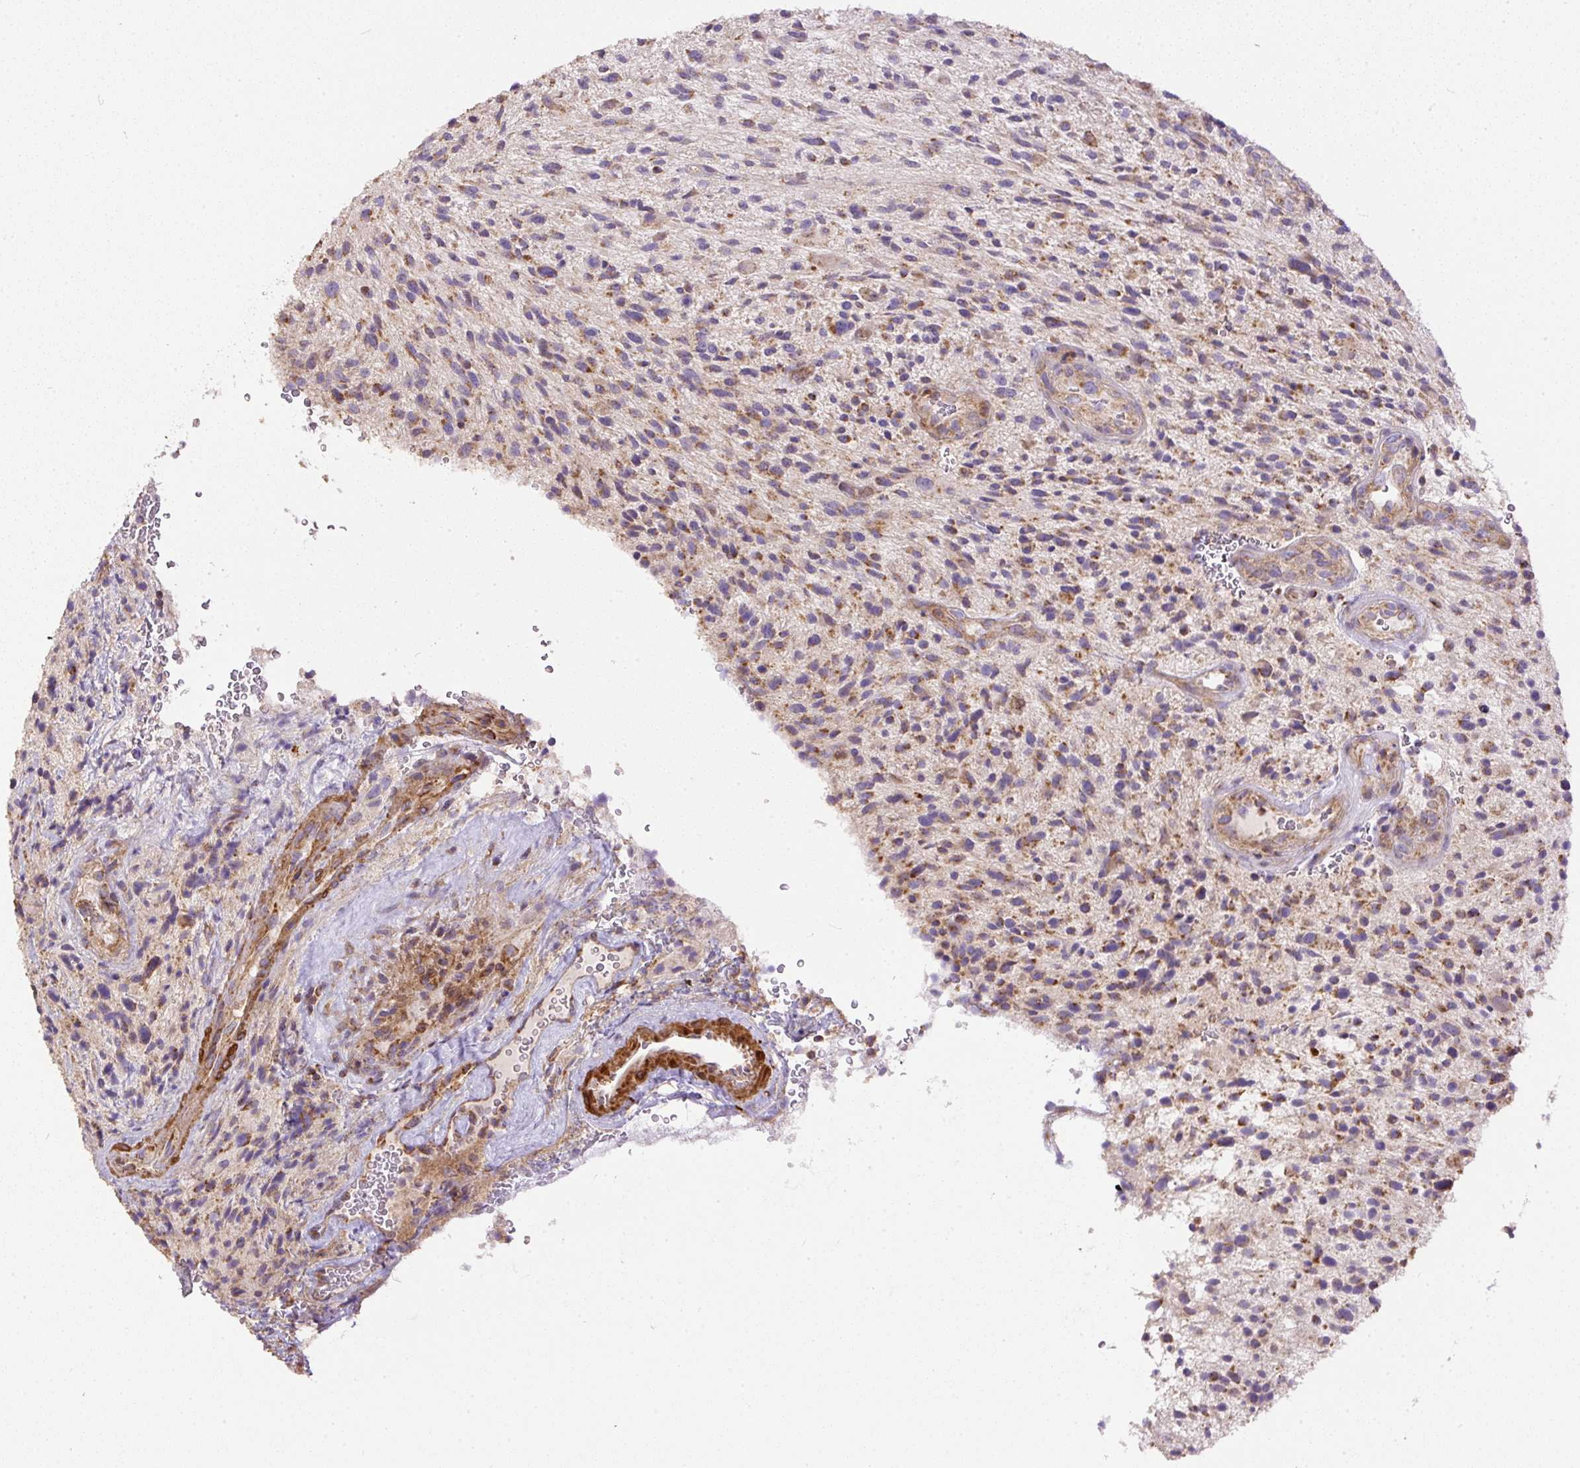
{"staining": {"intensity": "moderate", "quantity": "25%-75%", "location": "cytoplasmic/membranous"}, "tissue": "glioma", "cell_type": "Tumor cells", "image_type": "cancer", "snomed": [{"axis": "morphology", "description": "Glioma, malignant, High grade"}, {"axis": "topography", "description": "Brain"}], "caption": "Glioma stained for a protein (brown) displays moderate cytoplasmic/membranous positive positivity in approximately 25%-75% of tumor cells.", "gene": "NDUFAF2", "patient": {"sex": "male", "age": 47}}